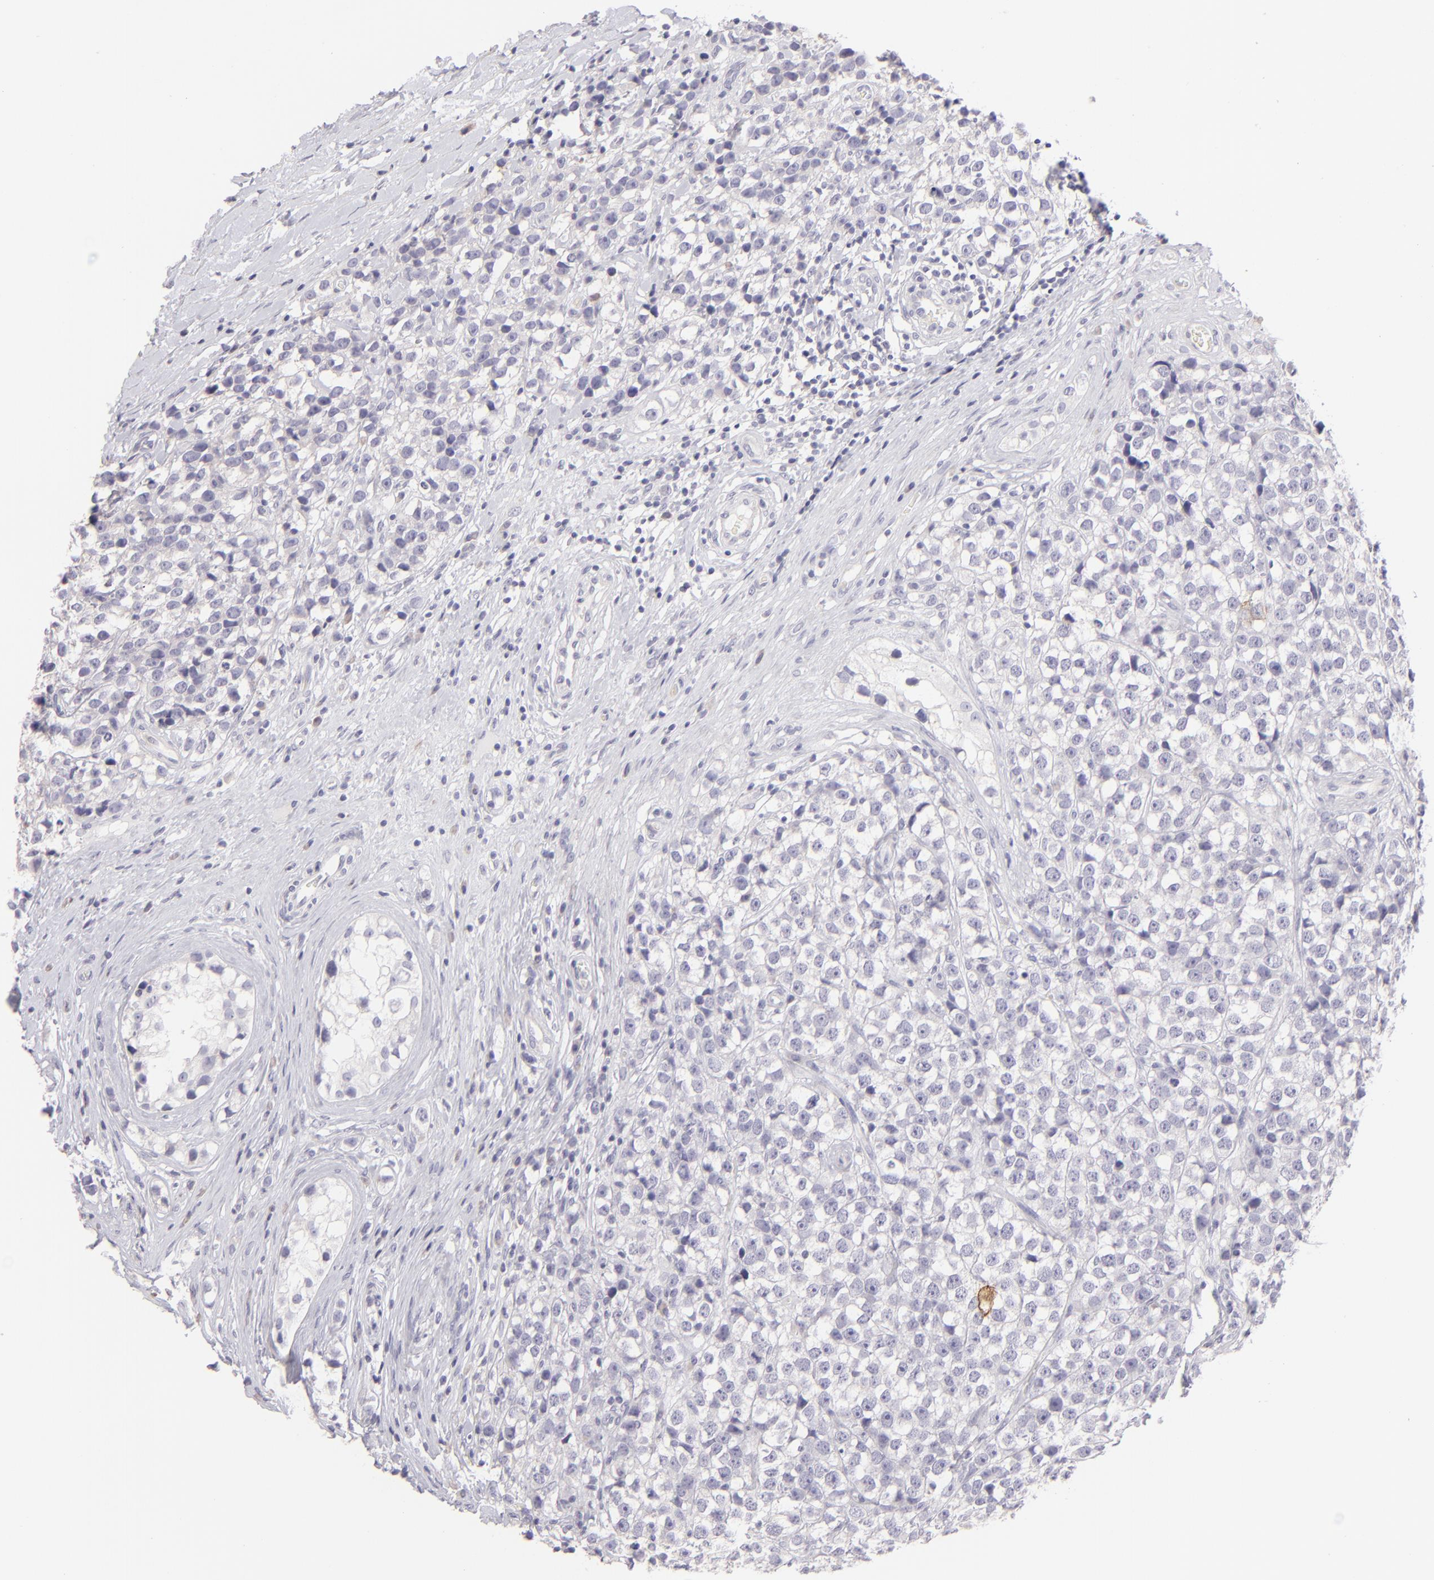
{"staining": {"intensity": "negative", "quantity": "none", "location": "none"}, "tissue": "testis cancer", "cell_type": "Tumor cells", "image_type": "cancer", "snomed": [{"axis": "morphology", "description": "Seminoma, NOS"}, {"axis": "topography", "description": "Testis"}], "caption": "Testis cancer (seminoma) was stained to show a protein in brown. There is no significant staining in tumor cells.", "gene": "CLDN4", "patient": {"sex": "male", "age": 25}}